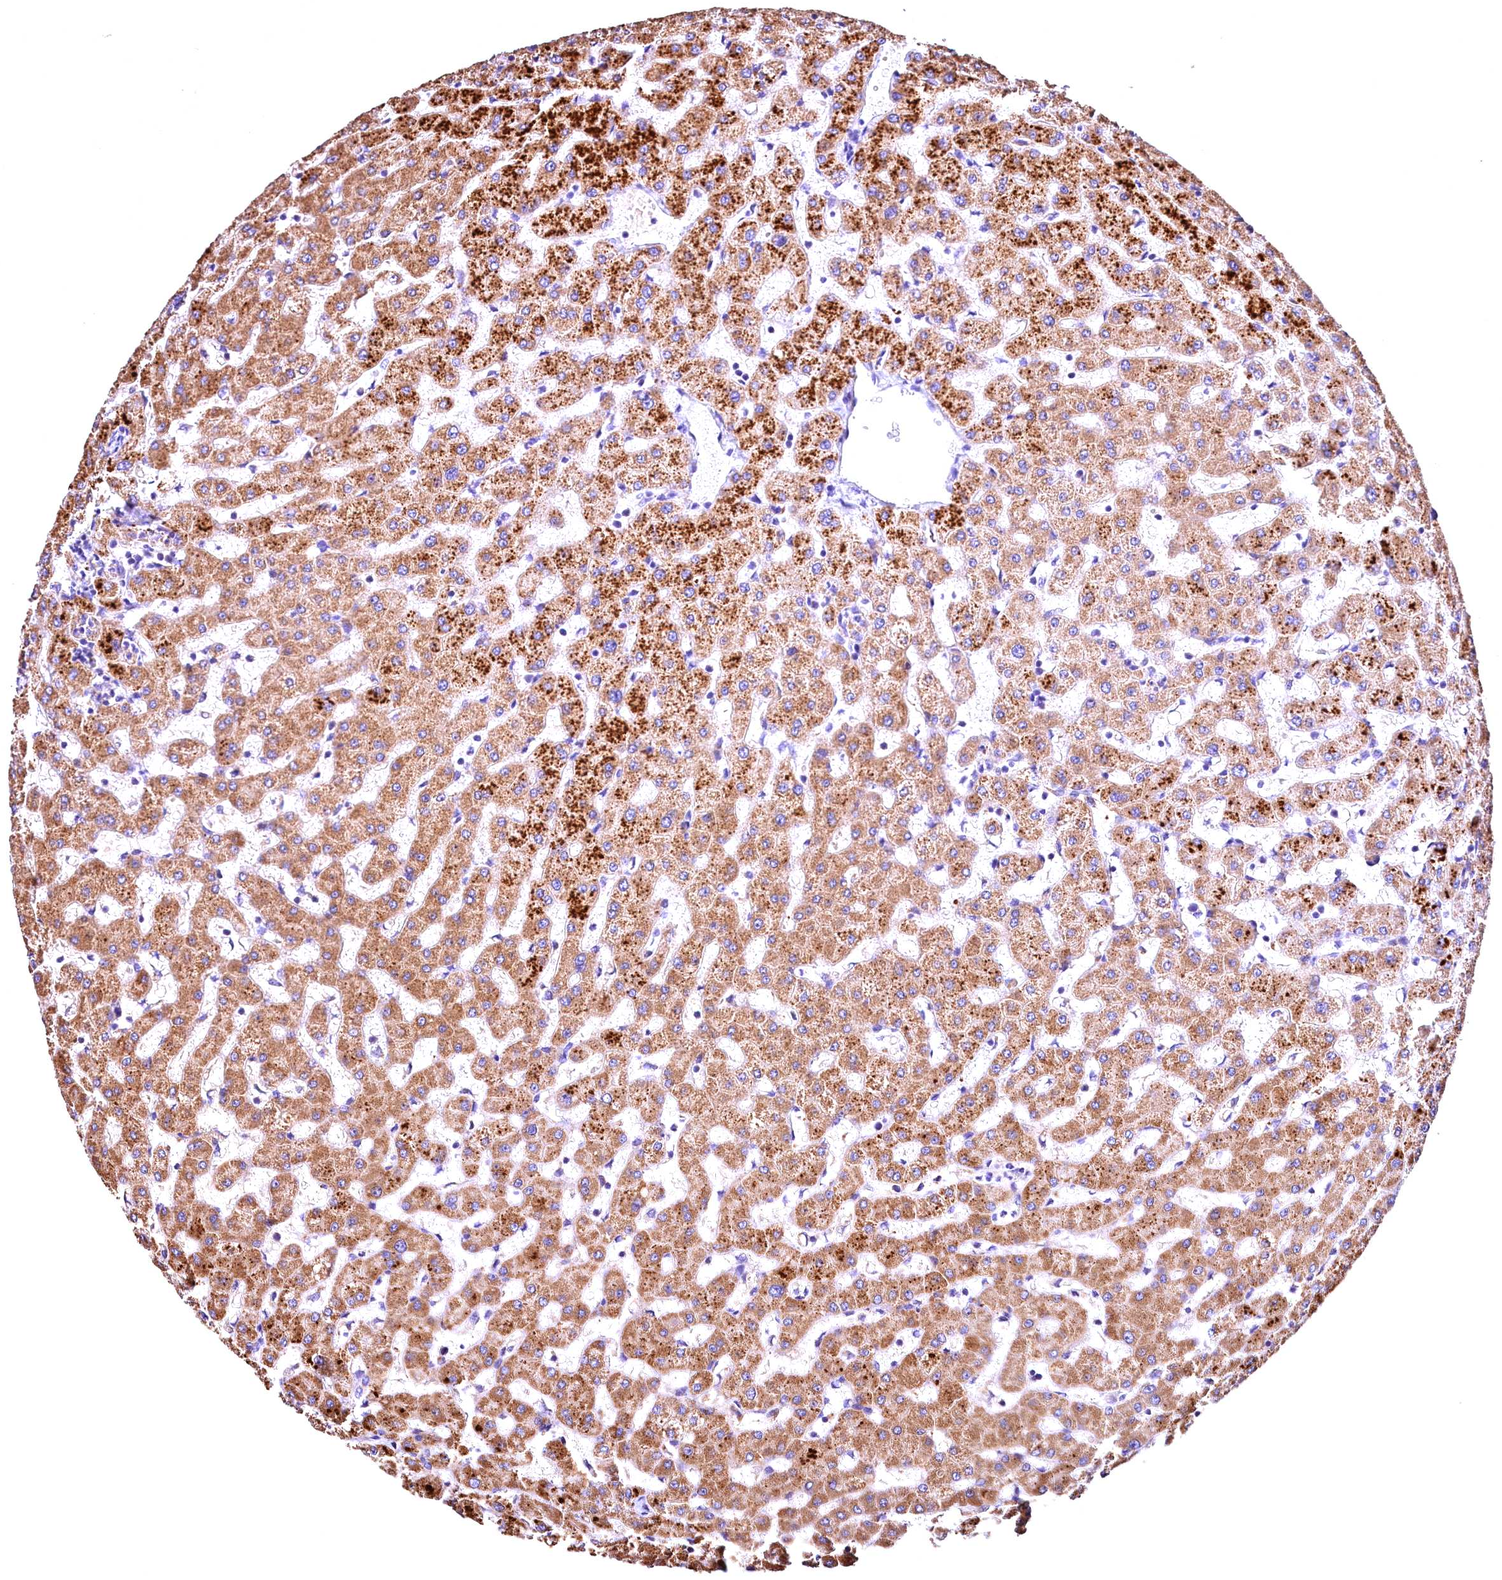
{"staining": {"intensity": "weak", "quantity": "<25%", "location": "cytoplasmic/membranous"}, "tissue": "liver", "cell_type": "Cholangiocytes", "image_type": "normal", "snomed": [{"axis": "morphology", "description": "Normal tissue, NOS"}, {"axis": "topography", "description": "Liver"}], "caption": "Immunohistochemical staining of benign human liver displays no significant positivity in cholangiocytes. (DAB (3,3'-diaminobenzidine) IHC with hematoxylin counter stain).", "gene": "ACAA2", "patient": {"sex": "female", "age": 63}}